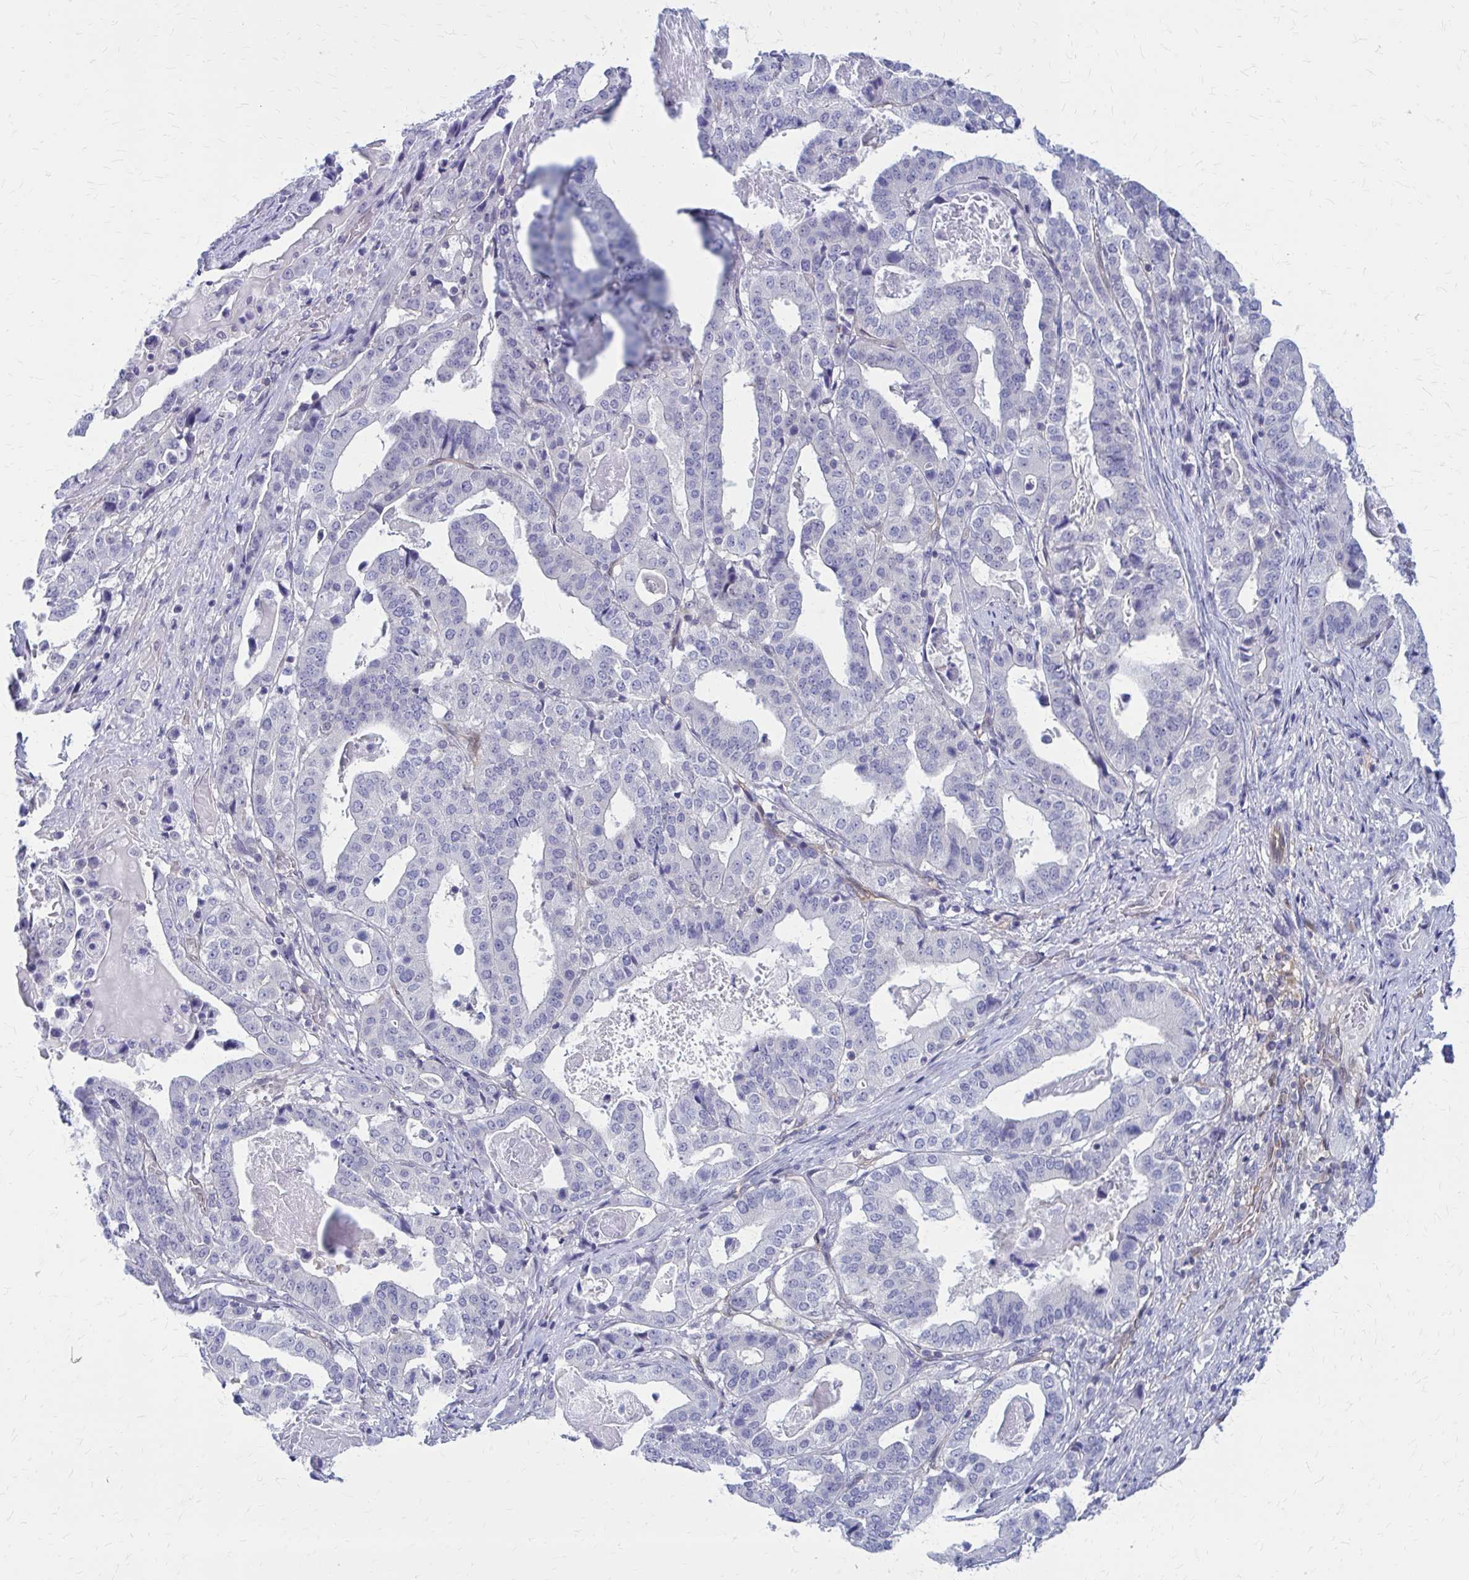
{"staining": {"intensity": "negative", "quantity": "none", "location": "none"}, "tissue": "stomach cancer", "cell_type": "Tumor cells", "image_type": "cancer", "snomed": [{"axis": "morphology", "description": "Adenocarcinoma, NOS"}, {"axis": "topography", "description": "Stomach"}], "caption": "Image shows no significant protein staining in tumor cells of stomach cancer. (DAB (3,3'-diaminobenzidine) immunohistochemistry (IHC) visualized using brightfield microscopy, high magnification).", "gene": "CLIC2", "patient": {"sex": "male", "age": 48}}